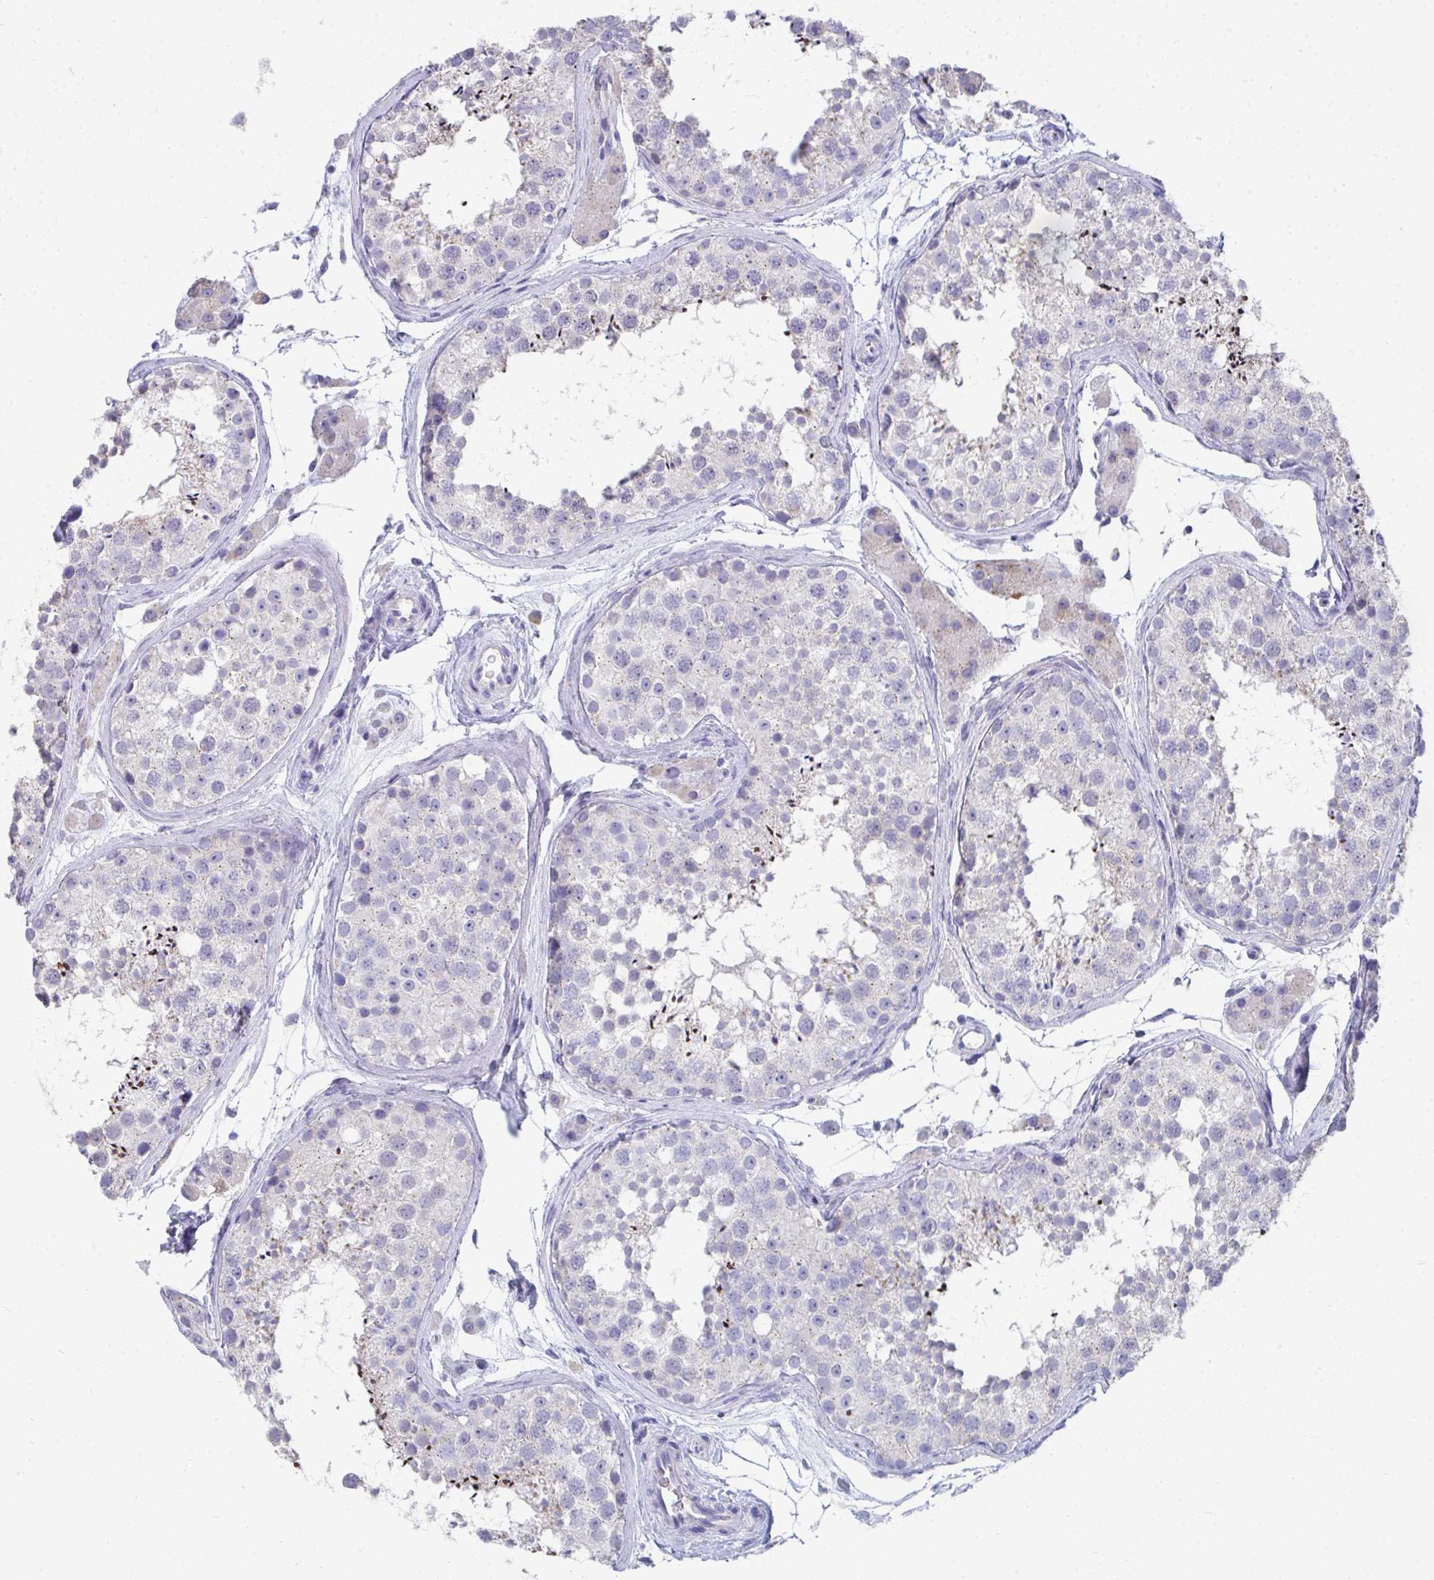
{"staining": {"intensity": "weak", "quantity": "<25%", "location": "cytoplasmic/membranous"}, "tissue": "testis", "cell_type": "Cells in seminiferous ducts", "image_type": "normal", "snomed": [{"axis": "morphology", "description": "Normal tissue, NOS"}, {"axis": "topography", "description": "Testis"}], "caption": "Micrograph shows no protein staining in cells in seminiferous ducts of benign testis.", "gene": "TMPRSS2", "patient": {"sex": "male", "age": 41}}